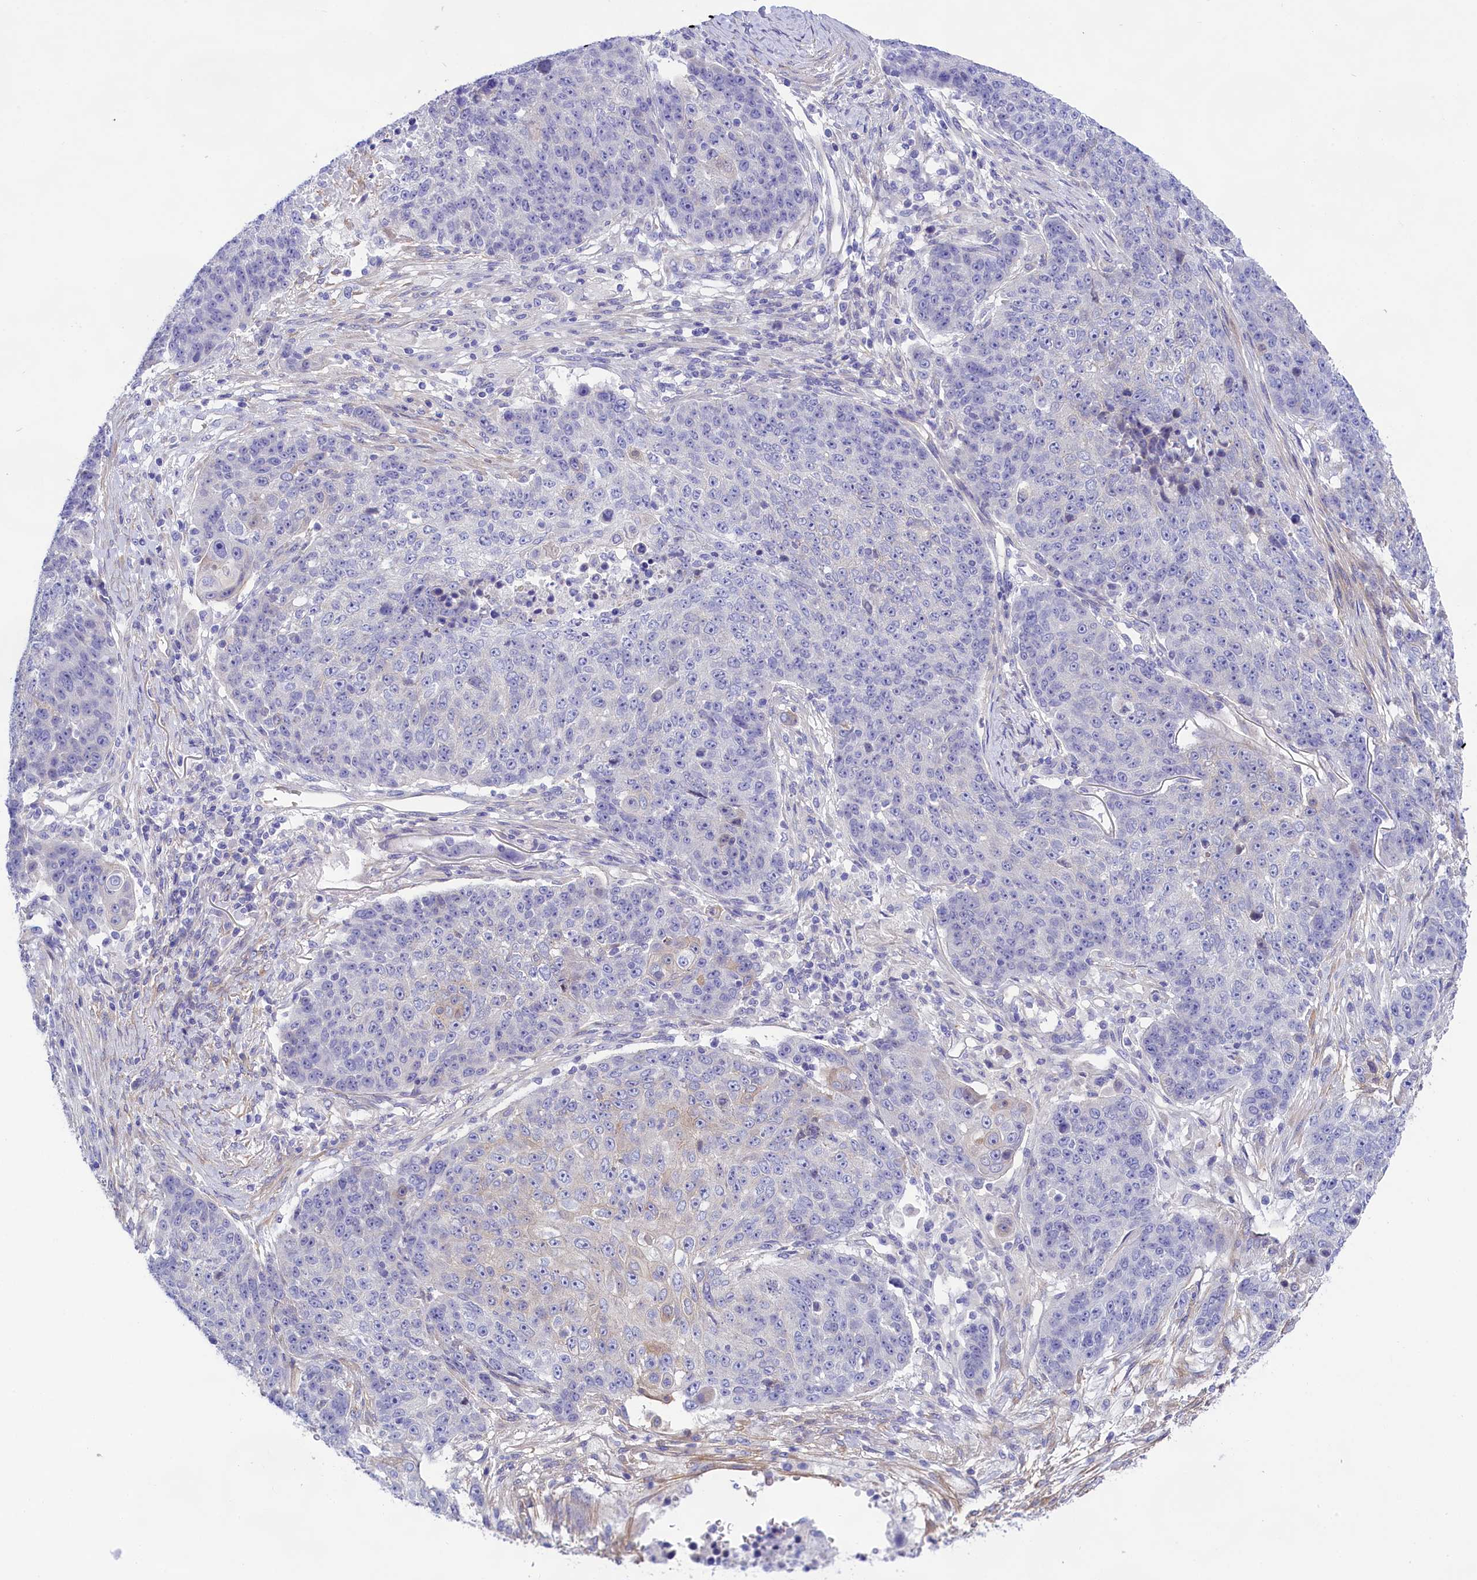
{"staining": {"intensity": "negative", "quantity": "none", "location": "none"}, "tissue": "lung cancer", "cell_type": "Tumor cells", "image_type": "cancer", "snomed": [{"axis": "morphology", "description": "Normal tissue, NOS"}, {"axis": "morphology", "description": "Squamous cell carcinoma, NOS"}, {"axis": "topography", "description": "Lymph node"}, {"axis": "topography", "description": "Lung"}], "caption": "This is a micrograph of immunohistochemistry (IHC) staining of lung squamous cell carcinoma, which shows no staining in tumor cells.", "gene": "PPP1R13L", "patient": {"sex": "male", "age": 66}}